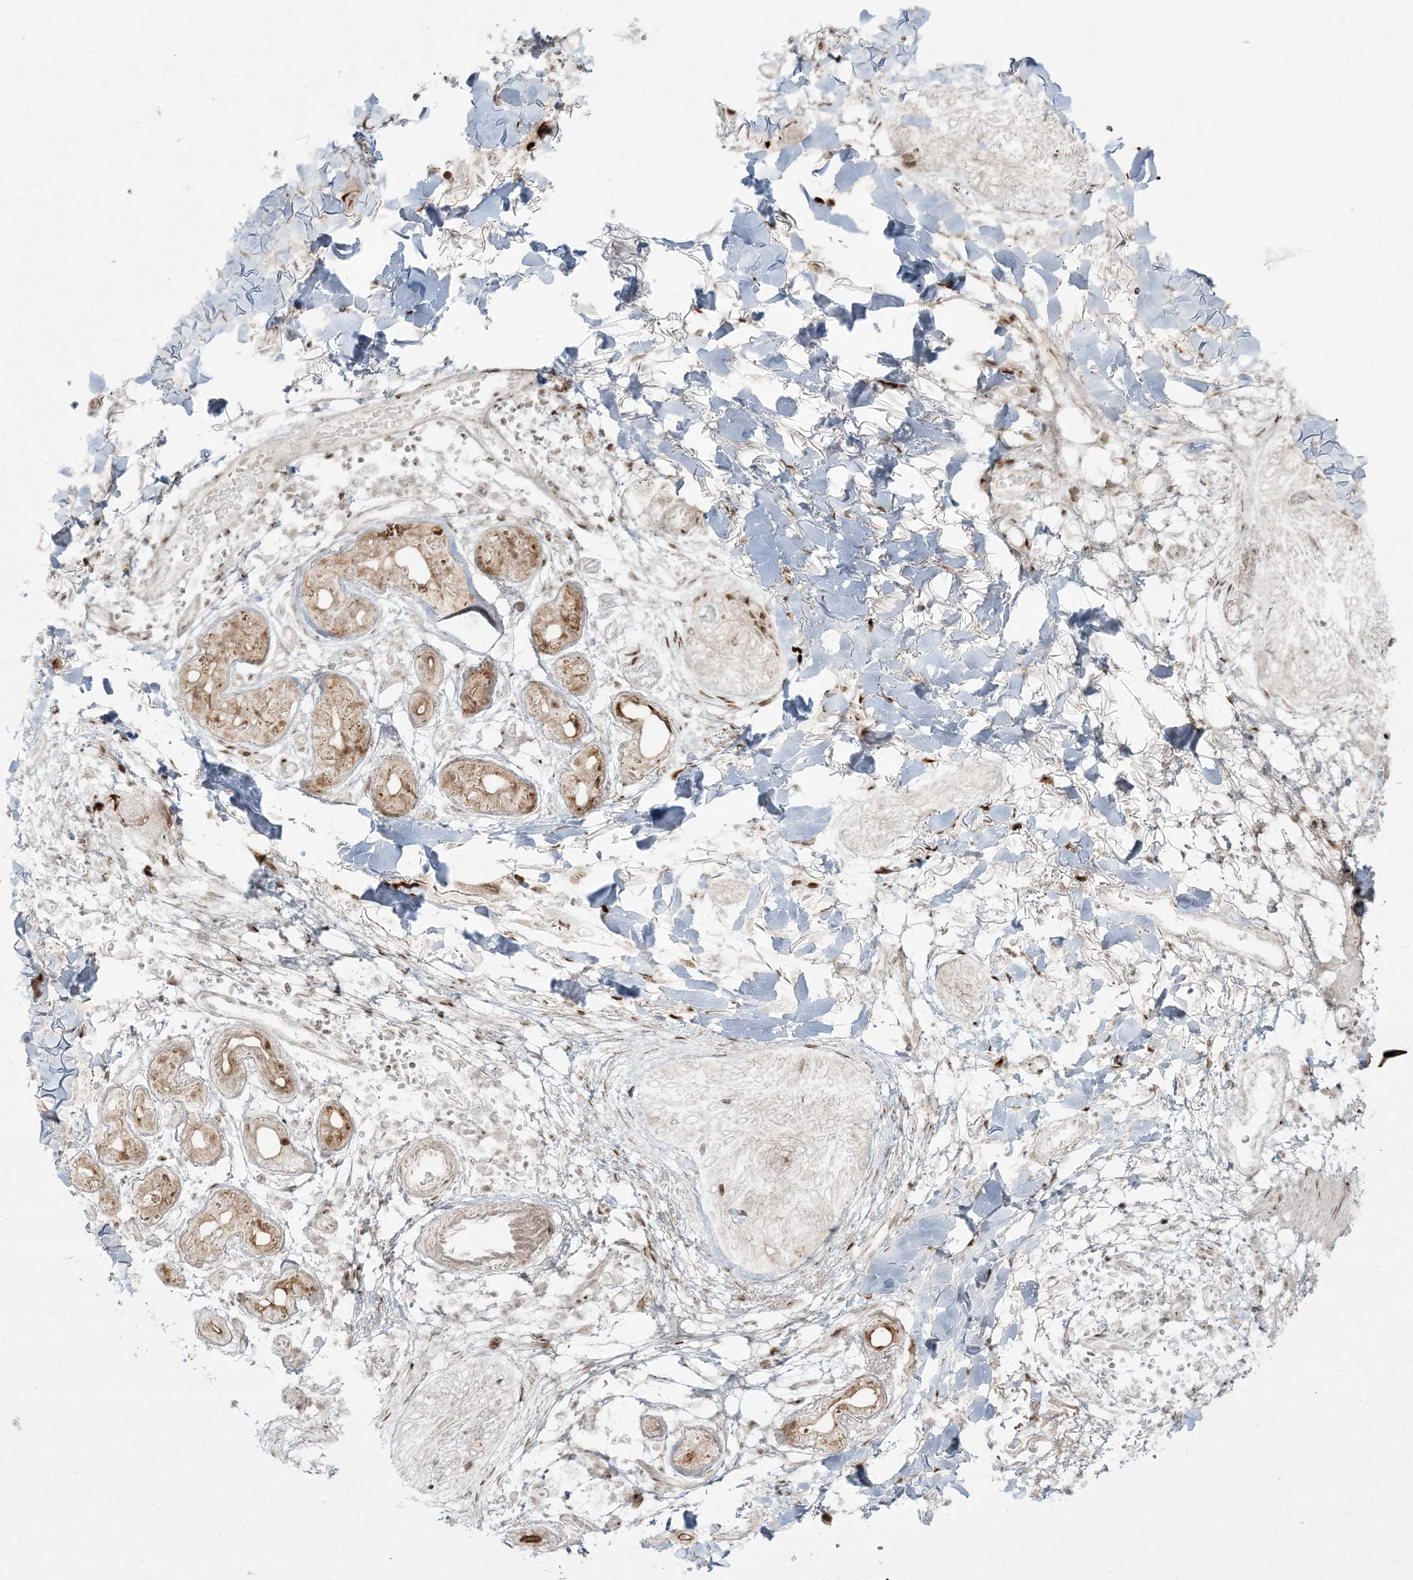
{"staining": {"intensity": "negative", "quantity": "none", "location": "none"}, "tissue": "skin cancer", "cell_type": "Tumor cells", "image_type": "cancer", "snomed": [{"axis": "morphology", "description": "Basal cell carcinoma"}, {"axis": "topography", "description": "Skin"}], "caption": "A photomicrograph of human skin cancer is negative for staining in tumor cells.", "gene": "RBM10", "patient": {"sex": "male", "age": 85}}